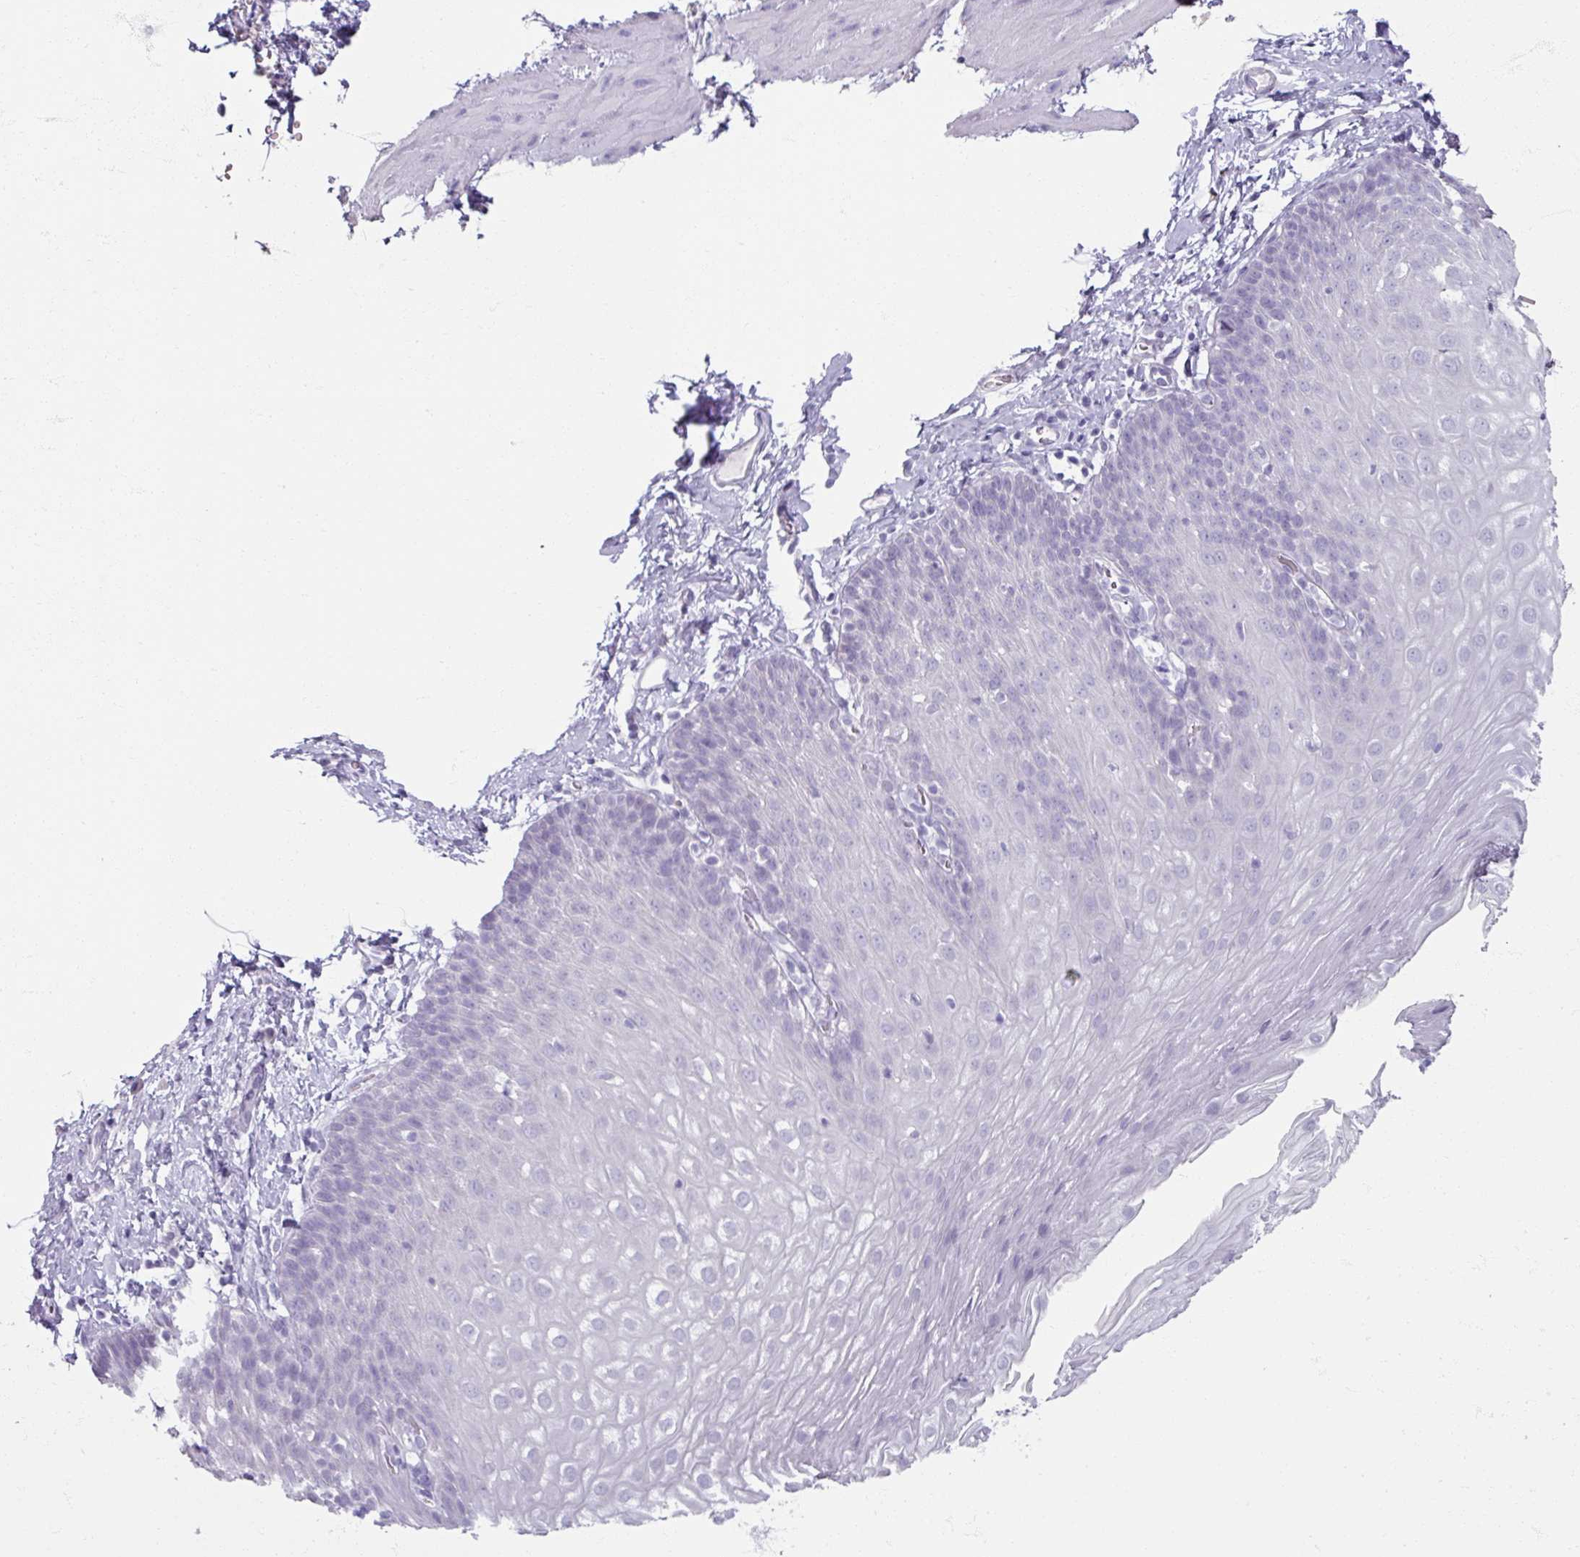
{"staining": {"intensity": "negative", "quantity": "none", "location": "none"}, "tissue": "esophagus", "cell_type": "Squamous epithelial cells", "image_type": "normal", "snomed": [{"axis": "morphology", "description": "Normal tissue, NOS"}, {"axis": "topography", "description": "Esophagus"}], "caption": "Histopathology image shows no significant protein expression in squamous epithelial cells of unremarkable esophagus.", "gene": "TG", "patient": {"sex": "female", "age": 61}}